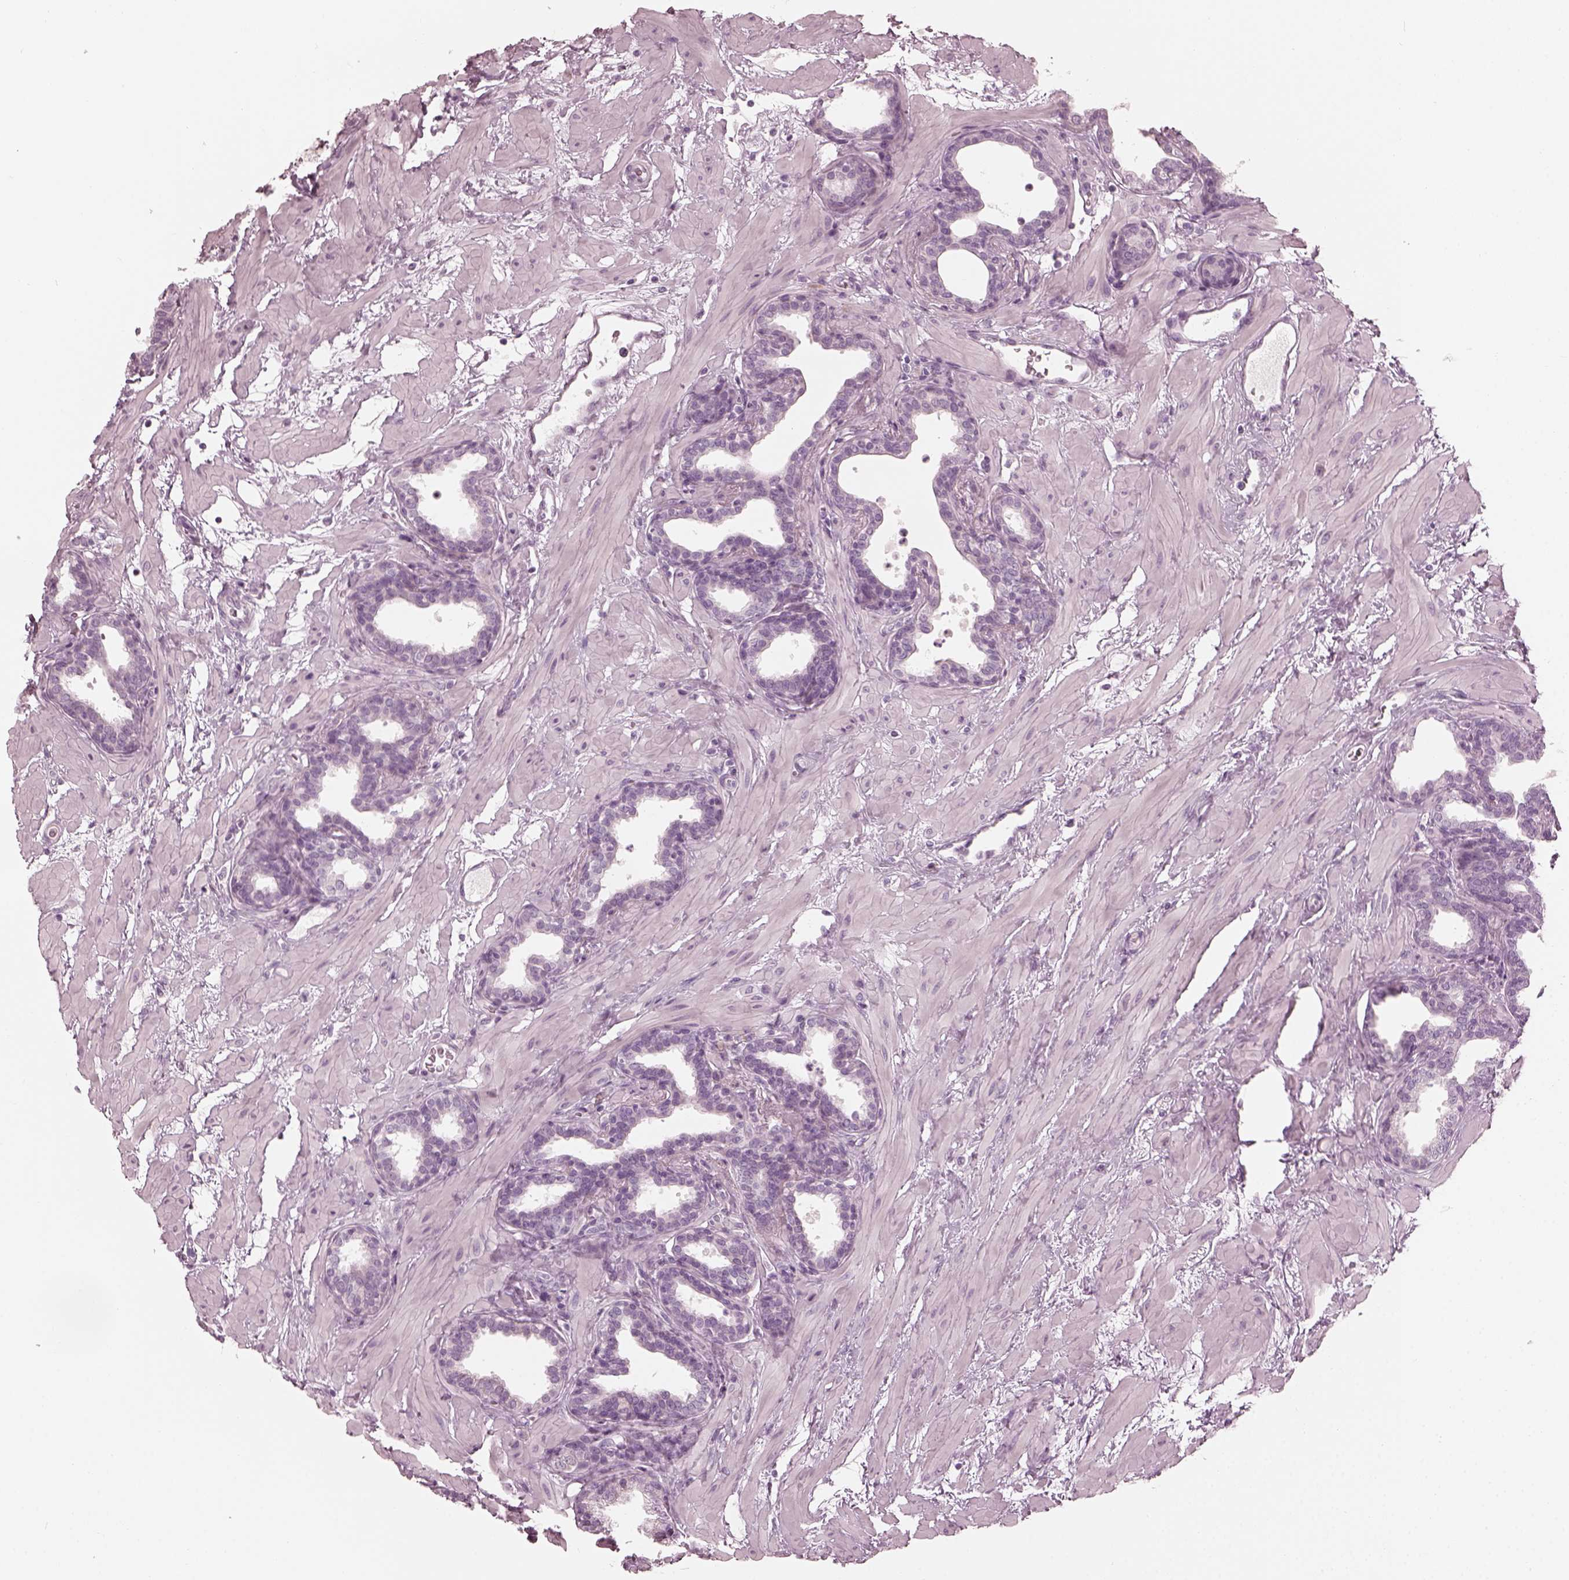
{"staining": {"intensity": "negative", "quantity": "none", "location": "none"}, "tissue": "prostate", "cell_type": "Glandular cells", "image_type": "normal", "snomed": [{"axis": "morphology", "description": "Normal tissue, NOS"}, {"axis": "topography", "description": "Prostate"}], "caption": "A high-resolution micrograph shows IHC staining of benign prostate, which reveals no significant staining in glandular cells.", "gene": "SAXO2", "patient": {"sex": "male", "age": 37}}